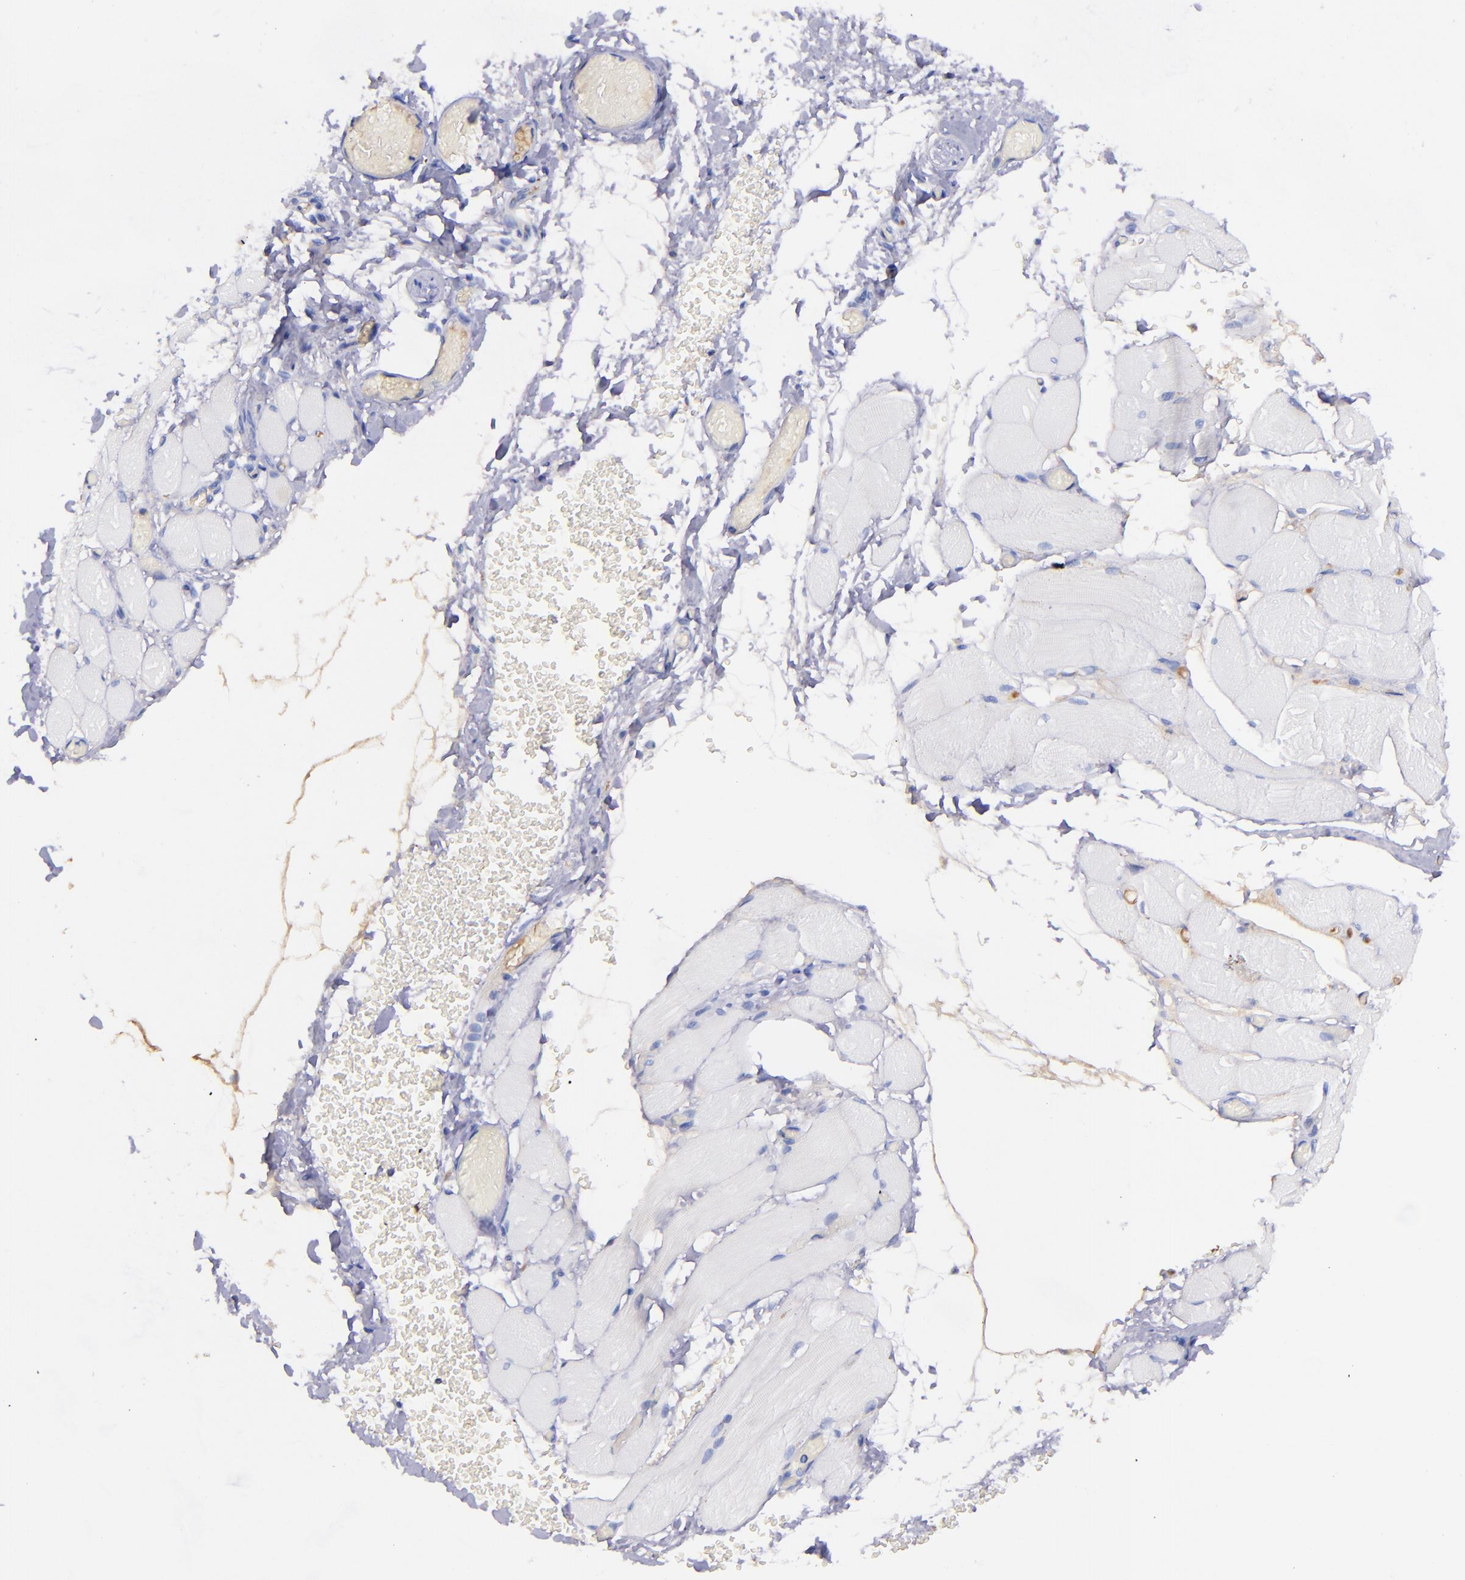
{"staining": {"intensity": "negative", "quantity": "none", "location": "none"}, "tissue": "skeletal muscle", "cell_type": "Myocytes", "image_type": "normal", "snomed": [{"axis": "morphology", "description": "Normal tissue, NOS"}, {"axis": "topography", "description": "Skeletal muscle"}, {"axis": "topography", "description": "Soft tissue"}], "caption": "The micrograph shows no significant positivity in myocytes of skeletal muscle.", "gene": "KNG1", "patient": {"sex": "female", "age": 58}}